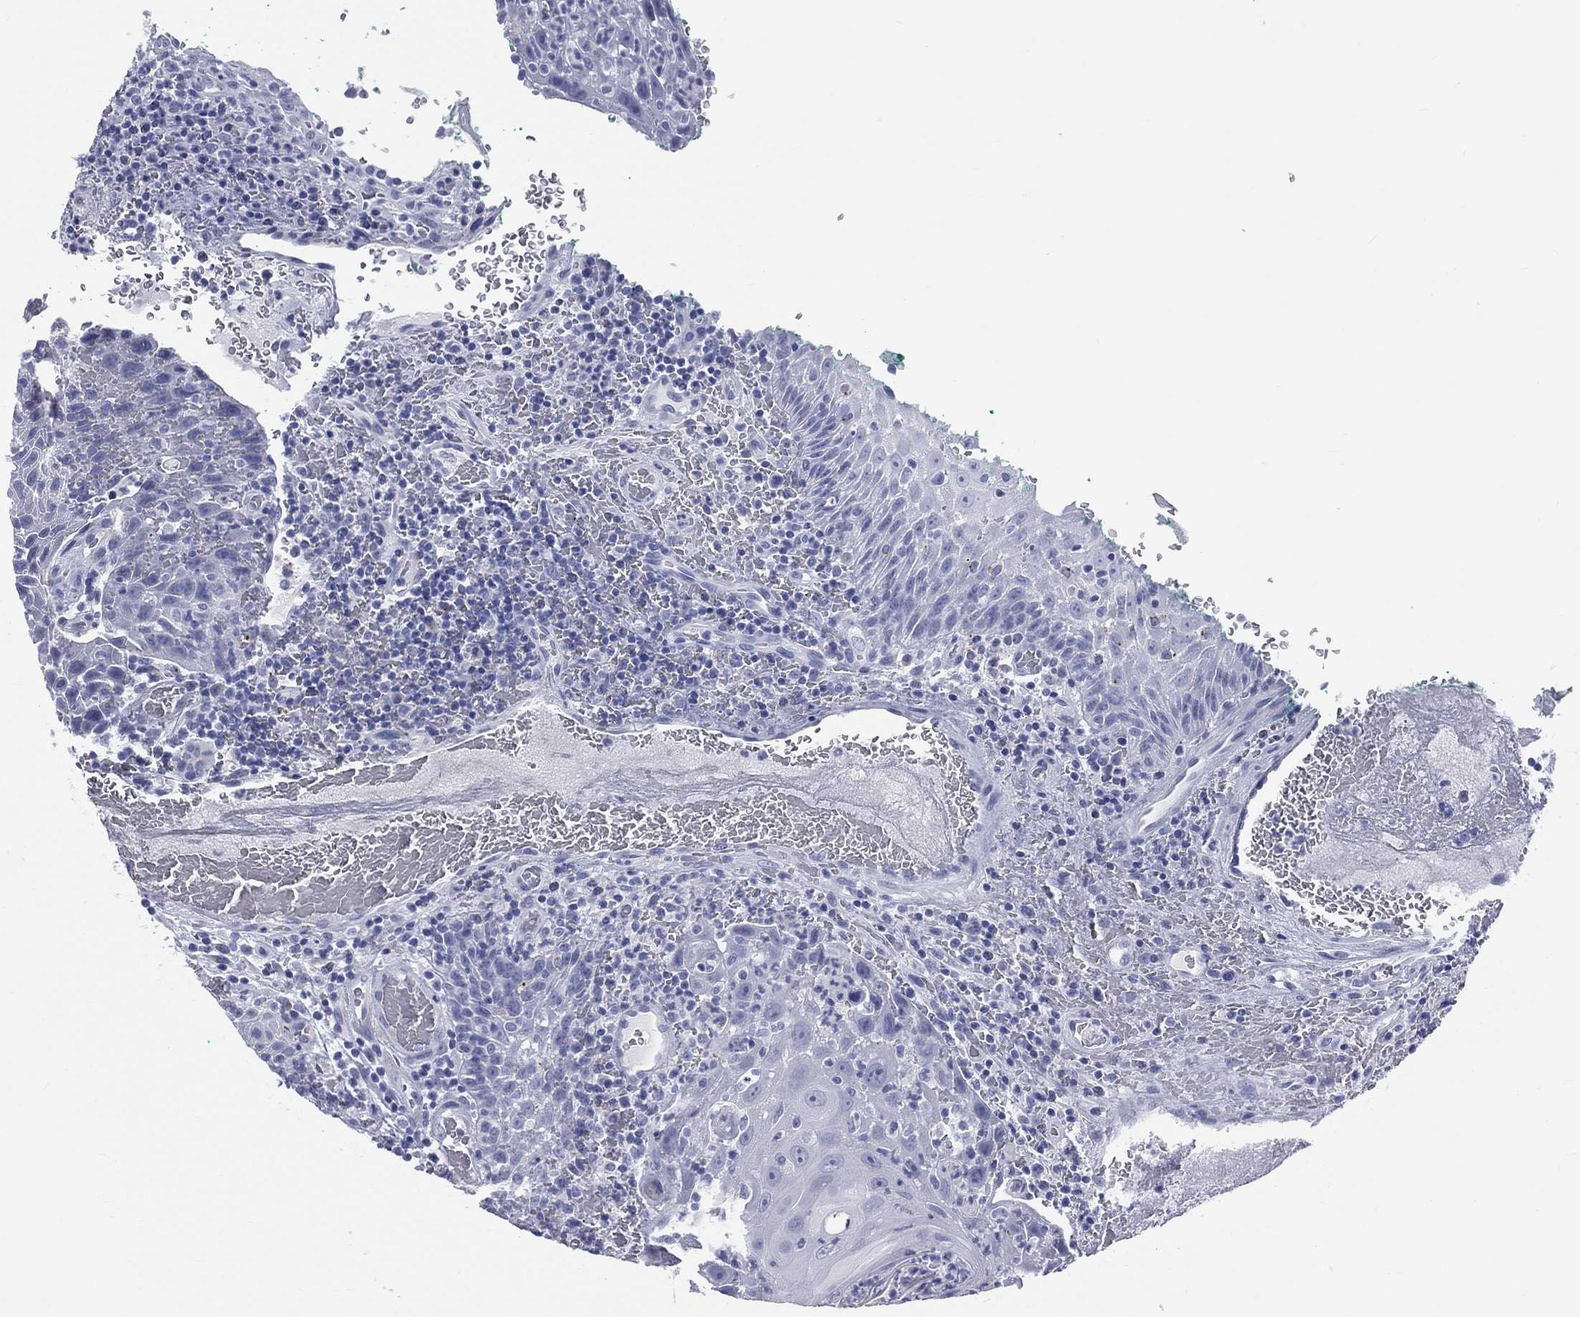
{"staining": {"intensity": "negative", "quantity": "none", "location": "none"}, "tissue": "head and neck cancer", "cell_type": "Tumor cells", "image_type": "cancer", "snomed": [{"axis": "morphology", "description": "Squamous cell carcinoma, NOS"}, {"axis": "topography", "description": "Head-Neck"}], "caption": "This is an immunohistochemistry image of head and neck cancer. There is no staining in tumor cells.", "gene": "MLN", "patient": {"sex": "male", "age": 69}}